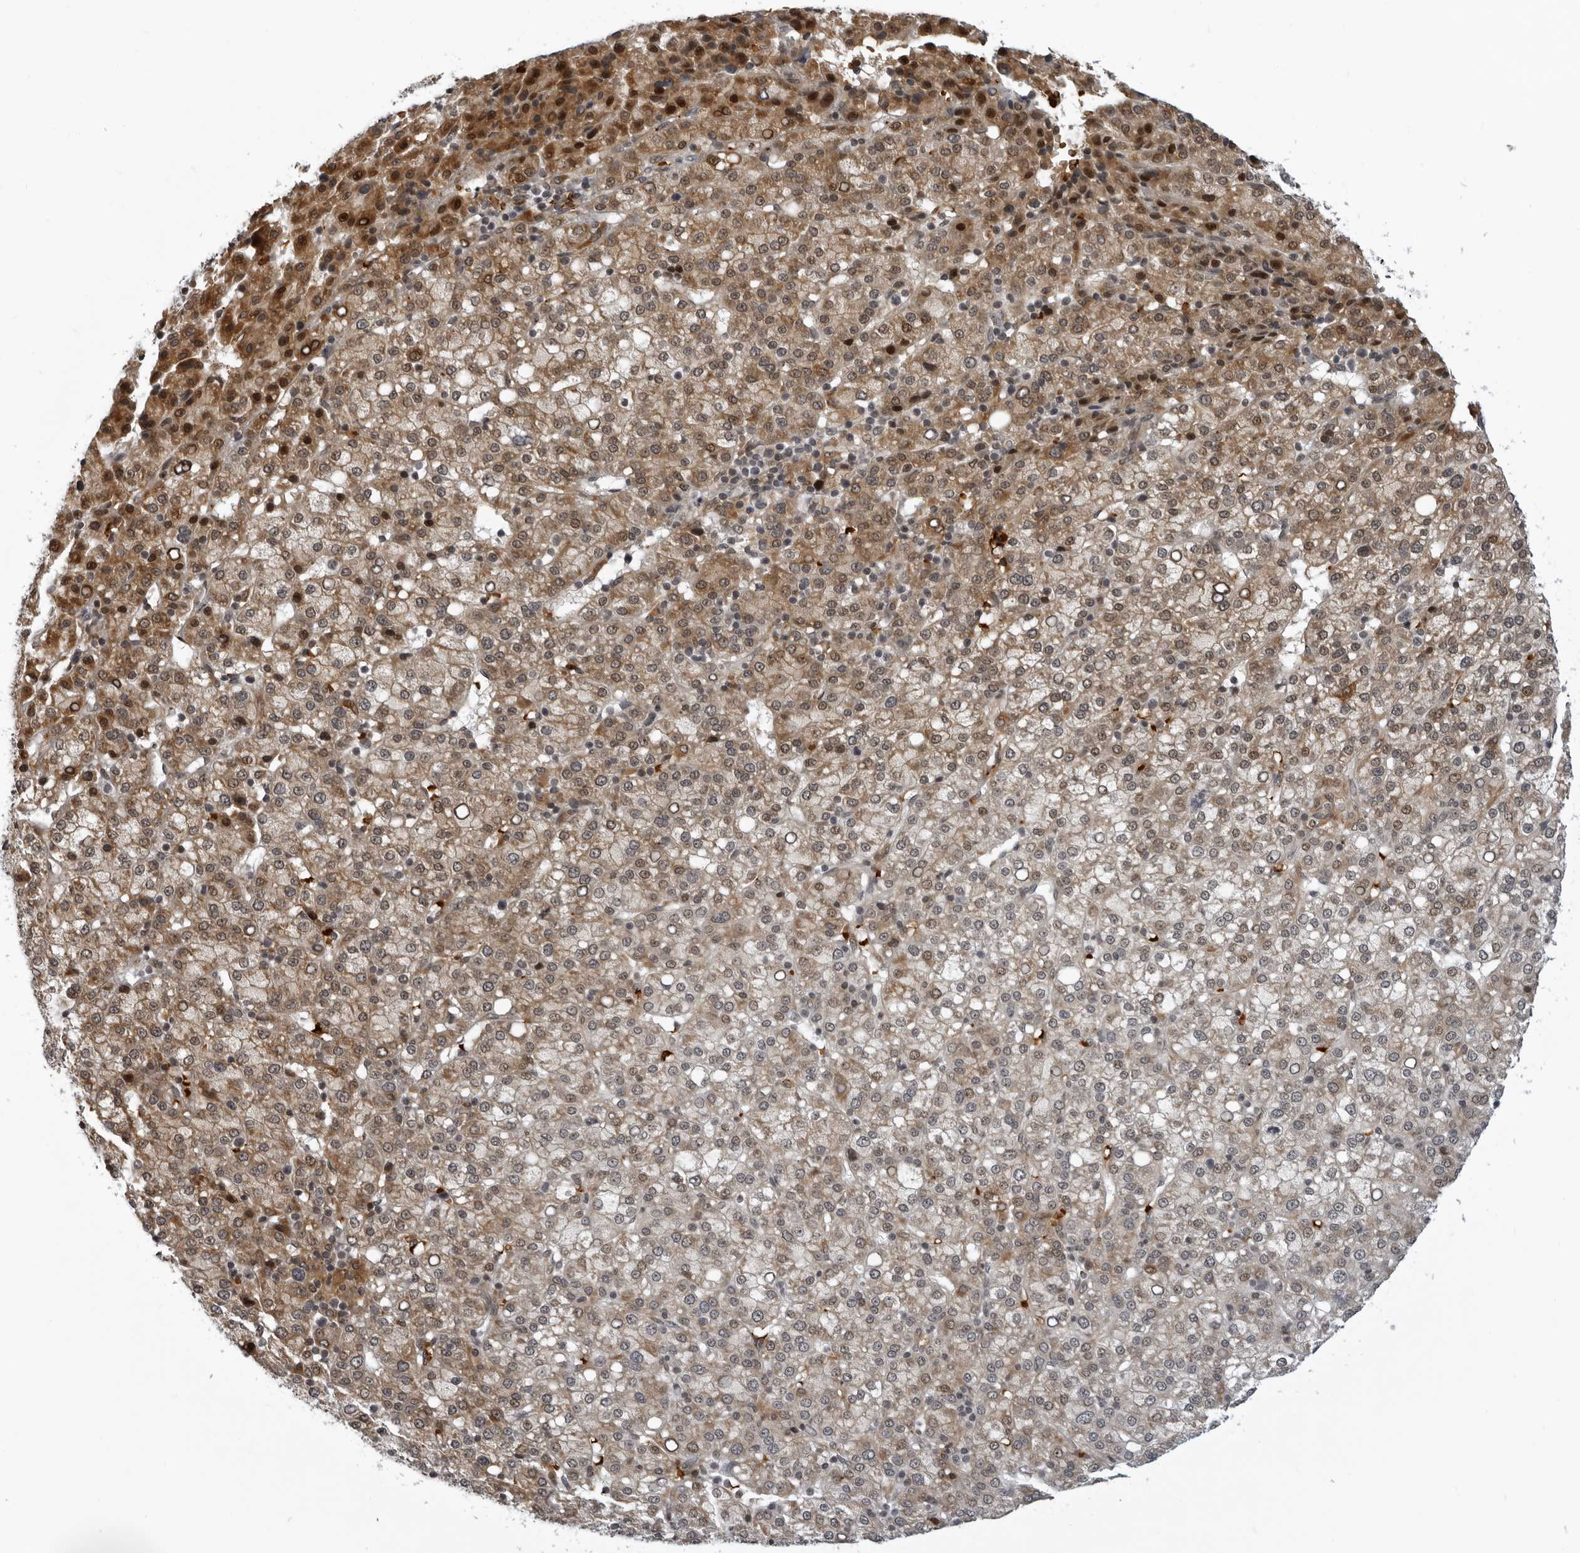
{"staining": {"intensity": "moderate", "quantity": ">75%", "location": "cytoplasmic/membranous"}, "tissue": "liver cancer", "cell_type": "Tumor cells", "image_type": "cancer", "snomed": [{"axis": "morphology", "description": "Carcinoma, Hepatocellular, NOS"}, {"axis": "topography", "description": "Liver"}], "caption": "IHC micrograph of liver cancer stained for a protein (brown), which exhibits medium levels of moderate cytoplasmic/membranous expression in approximately >75% of tumor cells.", "gene": "THOP1", "patient": {"sex": "female", "age": 58}}